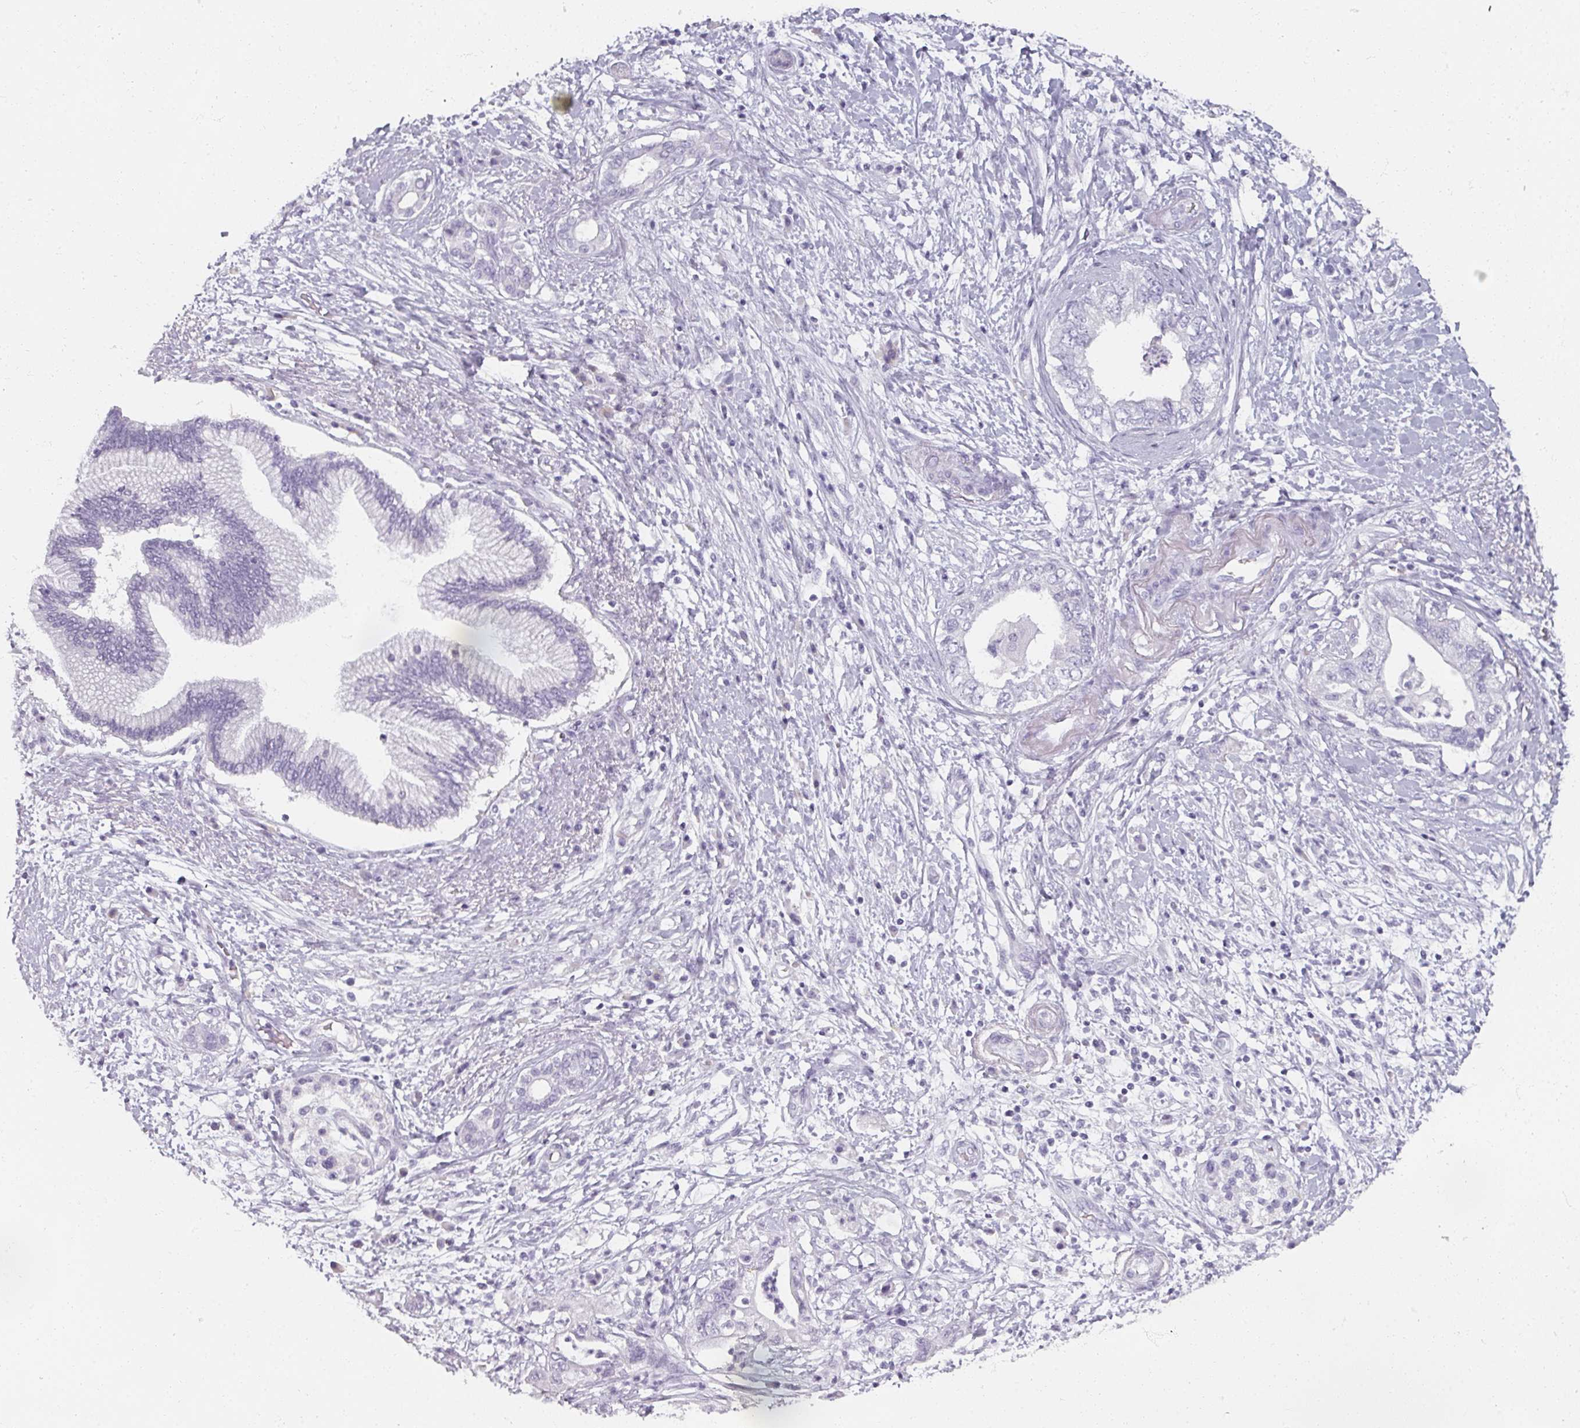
{"staining": {"intensity": "negative", "quantity": "none", "location": "none"}, "tissue": "pancreatic cancer", "cell_type": "Tumor cells", "image_type": "cancer", "snomed": [{"axis": "morphology", "description": "Adenocarcinoma, NOS"}, {"axis": "topography", "description": "Pancreas"}], "caption": "Photomicrograph shows no significant protein staining in tumor cells of pancreatic adenocarcinoma.", "gene": "REG3G", "patient": {"sex": "female", "age": 73}}